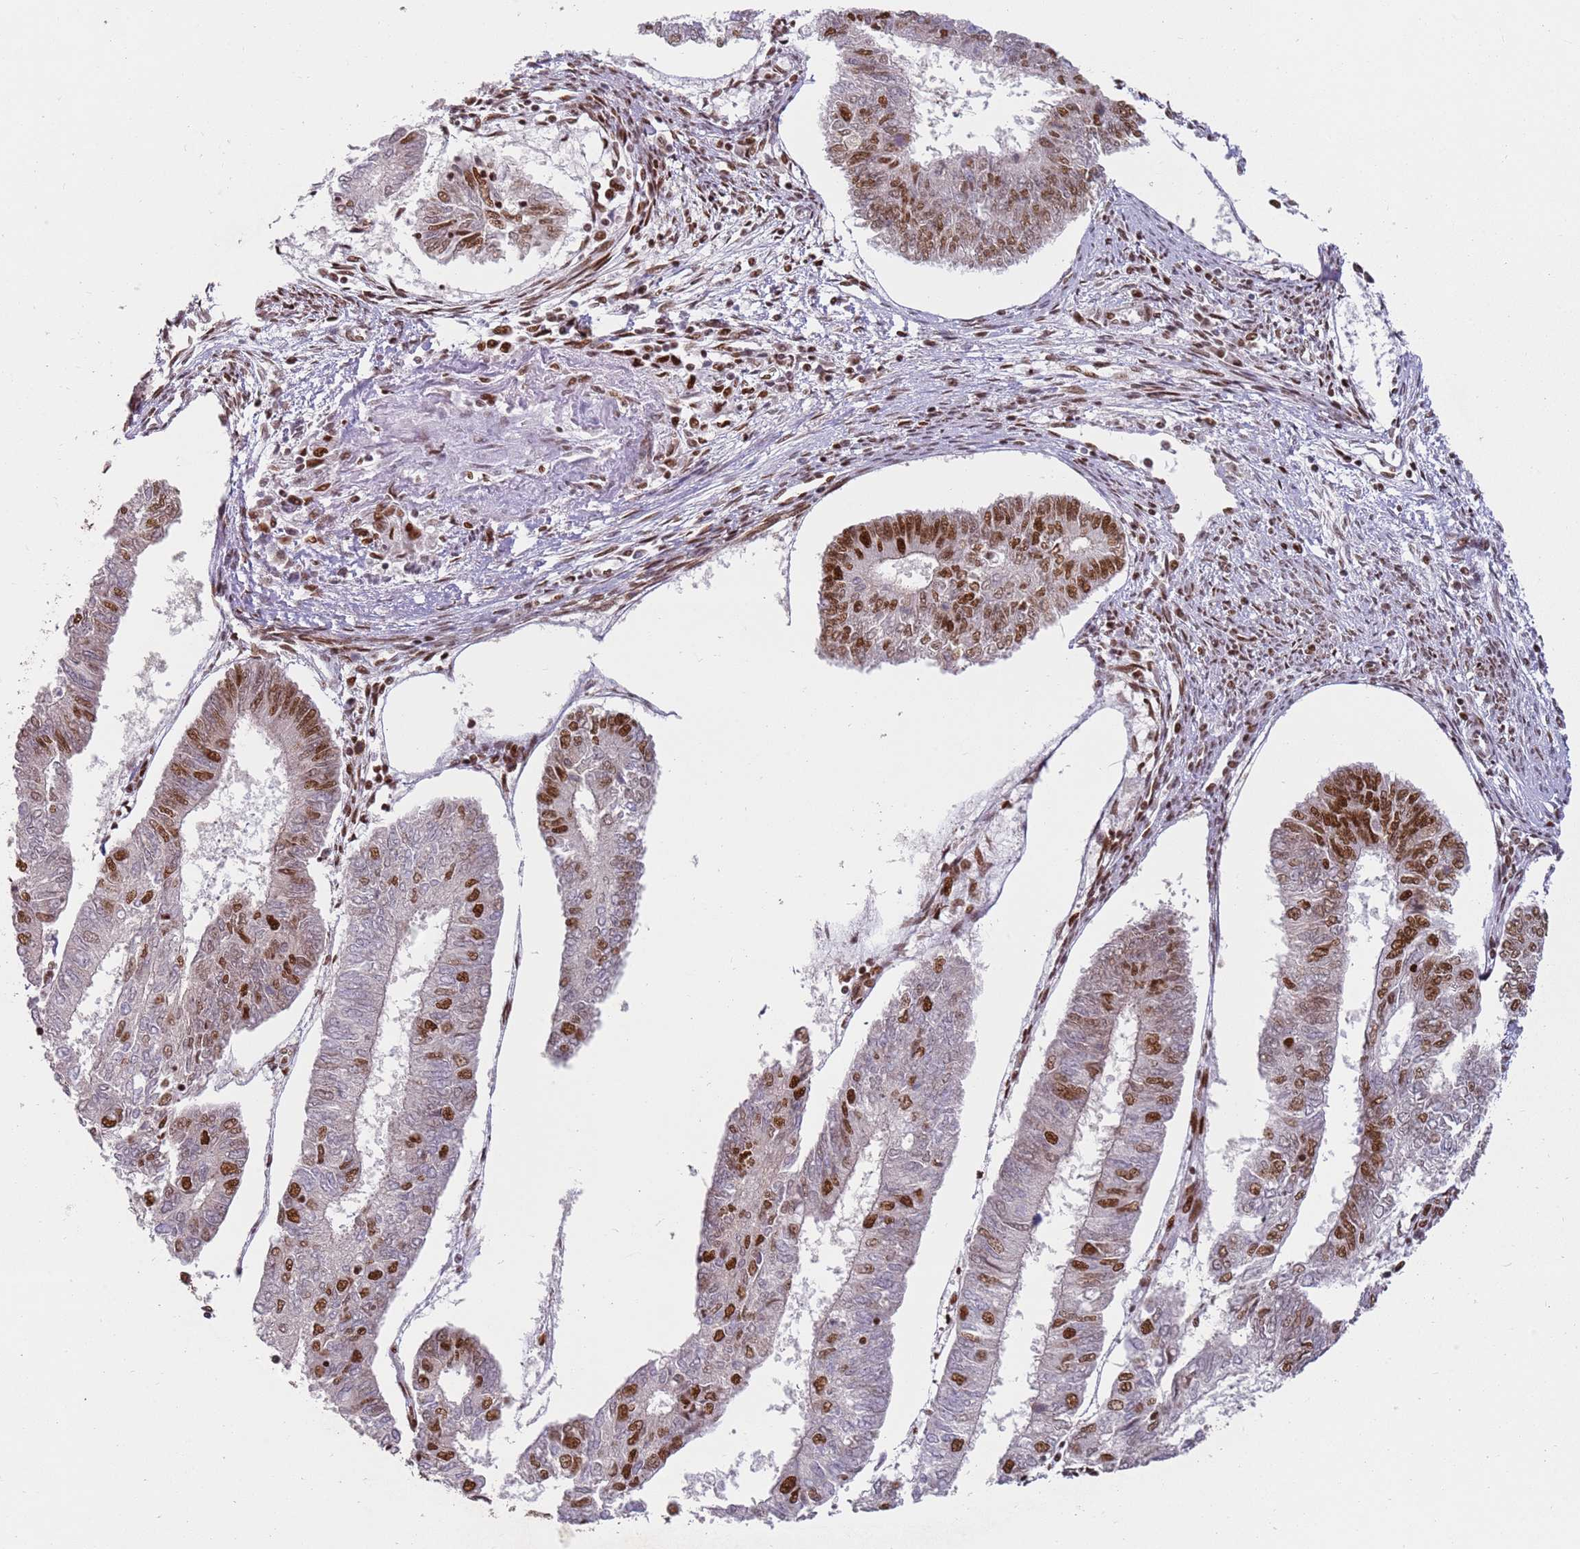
{"staining": {"intensity": "moderate", "quantity": "25%-75%", "location": "nuclear"}, "tissue": "endometrial cancer", "cell_type": "Tumor cells", "image_type": "cancer", "snomed": [{"axis": "morphology", "description": "Adenocarcinoma, NOS"}, {"axis": "topography", "description": "Endometrium"}], "caption": "Immunohistochemistry (DAB (3,3'-diaminobenzidine)) staining of endometrial adenocarcinoma shows moderate nuclear protein positivity in approximately 25%-75% of tumor cells.", "gene": "TENT4A", "patient": {"sex": "female", "age": 68}}